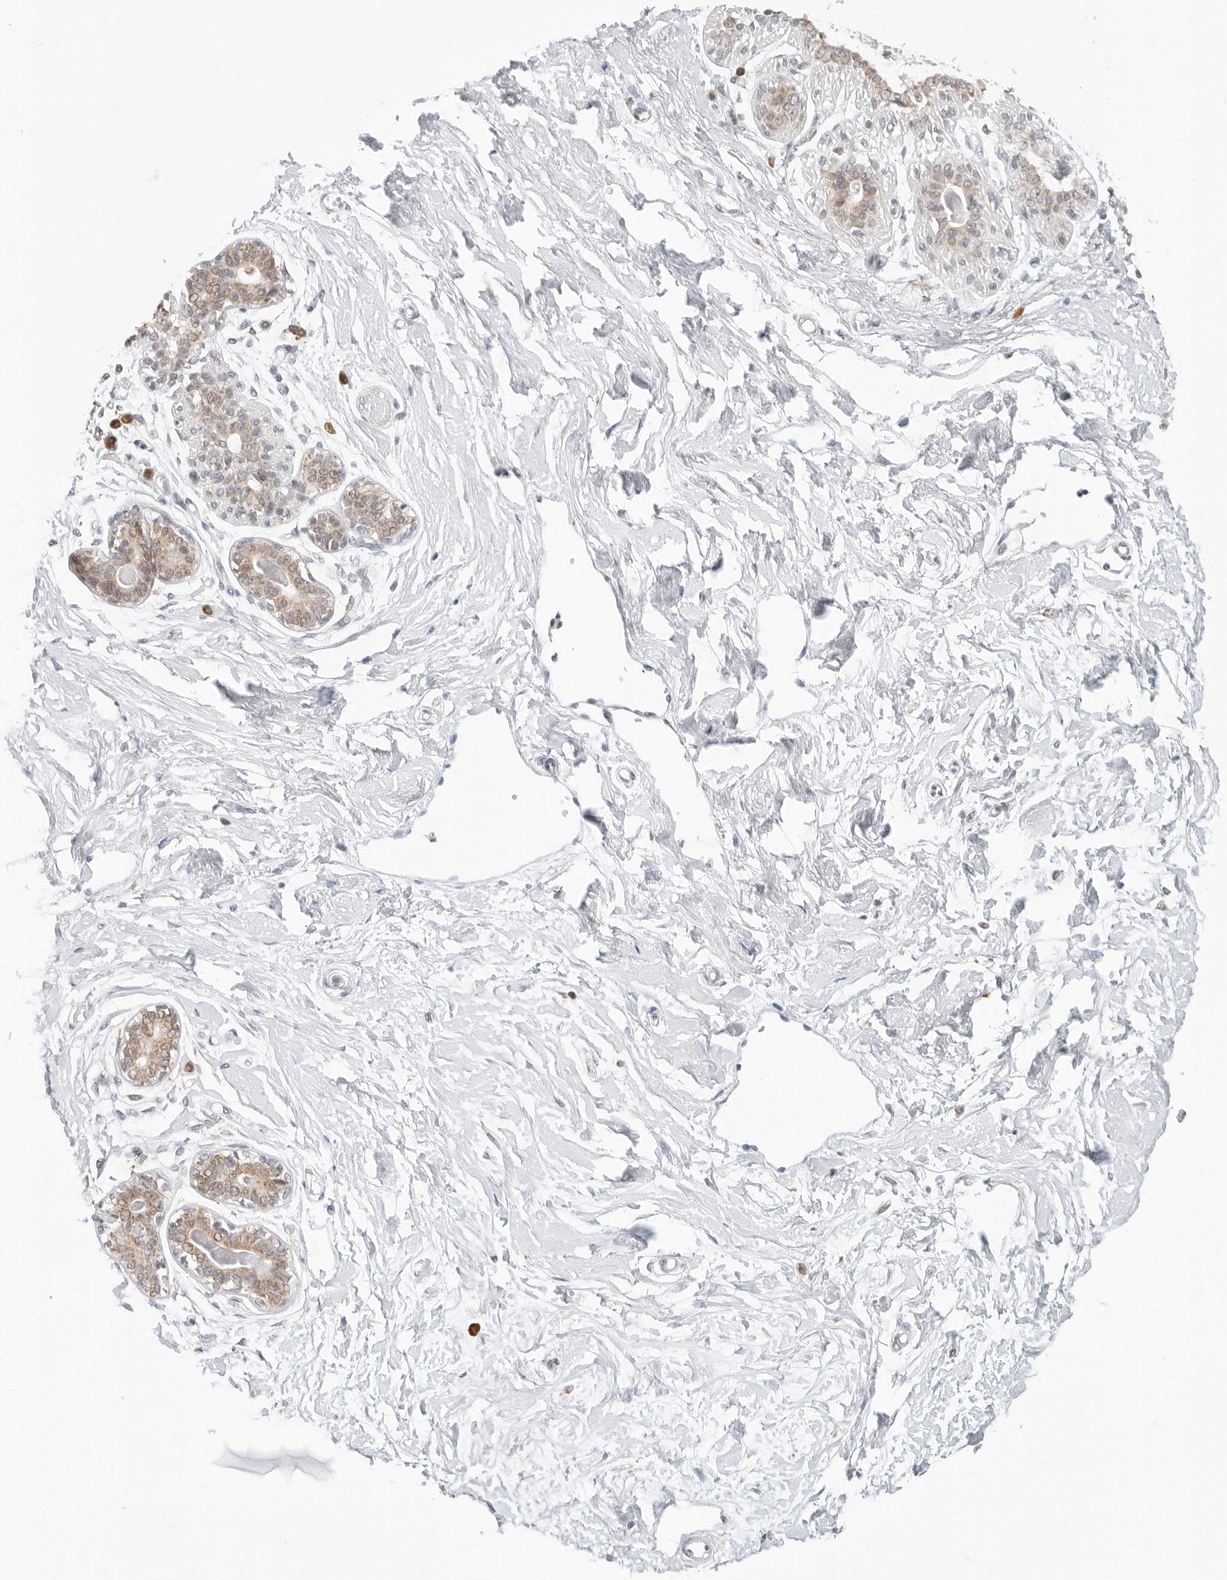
{"staining": {"intensity": "negative", "quantity": "none", "location": "none"}, "tissue": "breast", "cell_type": "Adipocytes", "image_type": "normal", "snomed": [{"axis": "morphology", "description": "Normal tissue, NOS"}, {"axis": "topography", "description": "Breast"}], "caption": "High magnification brightfield microscopy of unremarkable breast stained with DAB (3,3'-diaminobenzidine) (brown) and counterstained with hematoxylin (blue): adipocytes show no significant expression.", "gene": "POLR3GL", "patient": {"sex": "female", "age": 45}}